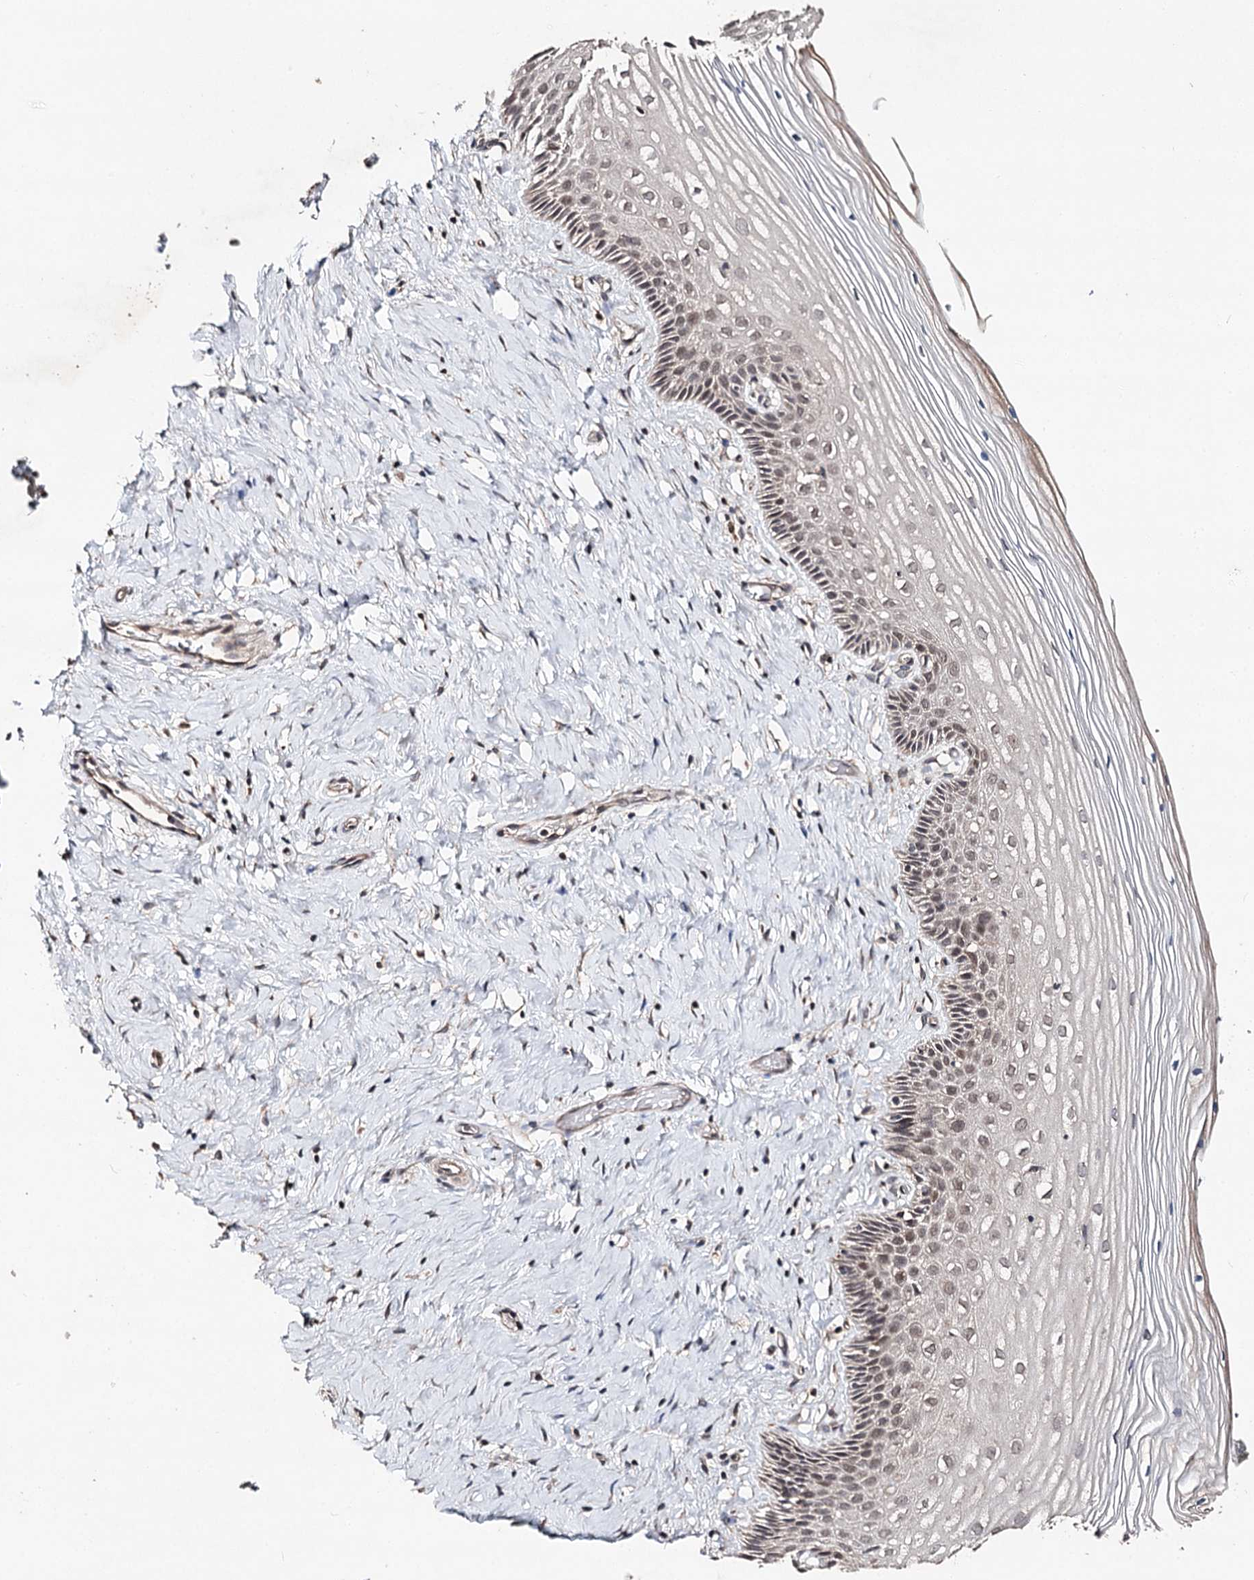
{"staining": {"intensity": "strong", "quantity": ">75%", "location": "cytoplasmic/membranous,nuclear"}, "tissue": "cervix", "cell_type": "Glandular cells", "image_type": "normal", "snomed": [{"axis": "morphology", "description": "Normal tissue, NOS"}, {"axis": "topography", "description": "Cervix"}], "caption": "A high-resolution photomicrograph shows immunohistochemistry (IHC) staining of unremarkable cervix, which reveals strong cytoplasmic/membranous,nuclear staining in about >75% of glandular cells. The protein of interest is stained brown, and the nuclei are stained in blue (DAB (3,3'-diaminobenzidine) IHC with brightfield microscopy, high magnification).", "gene": "NOPCHAP1", "patient": {"sex": "female", "age": 33}}